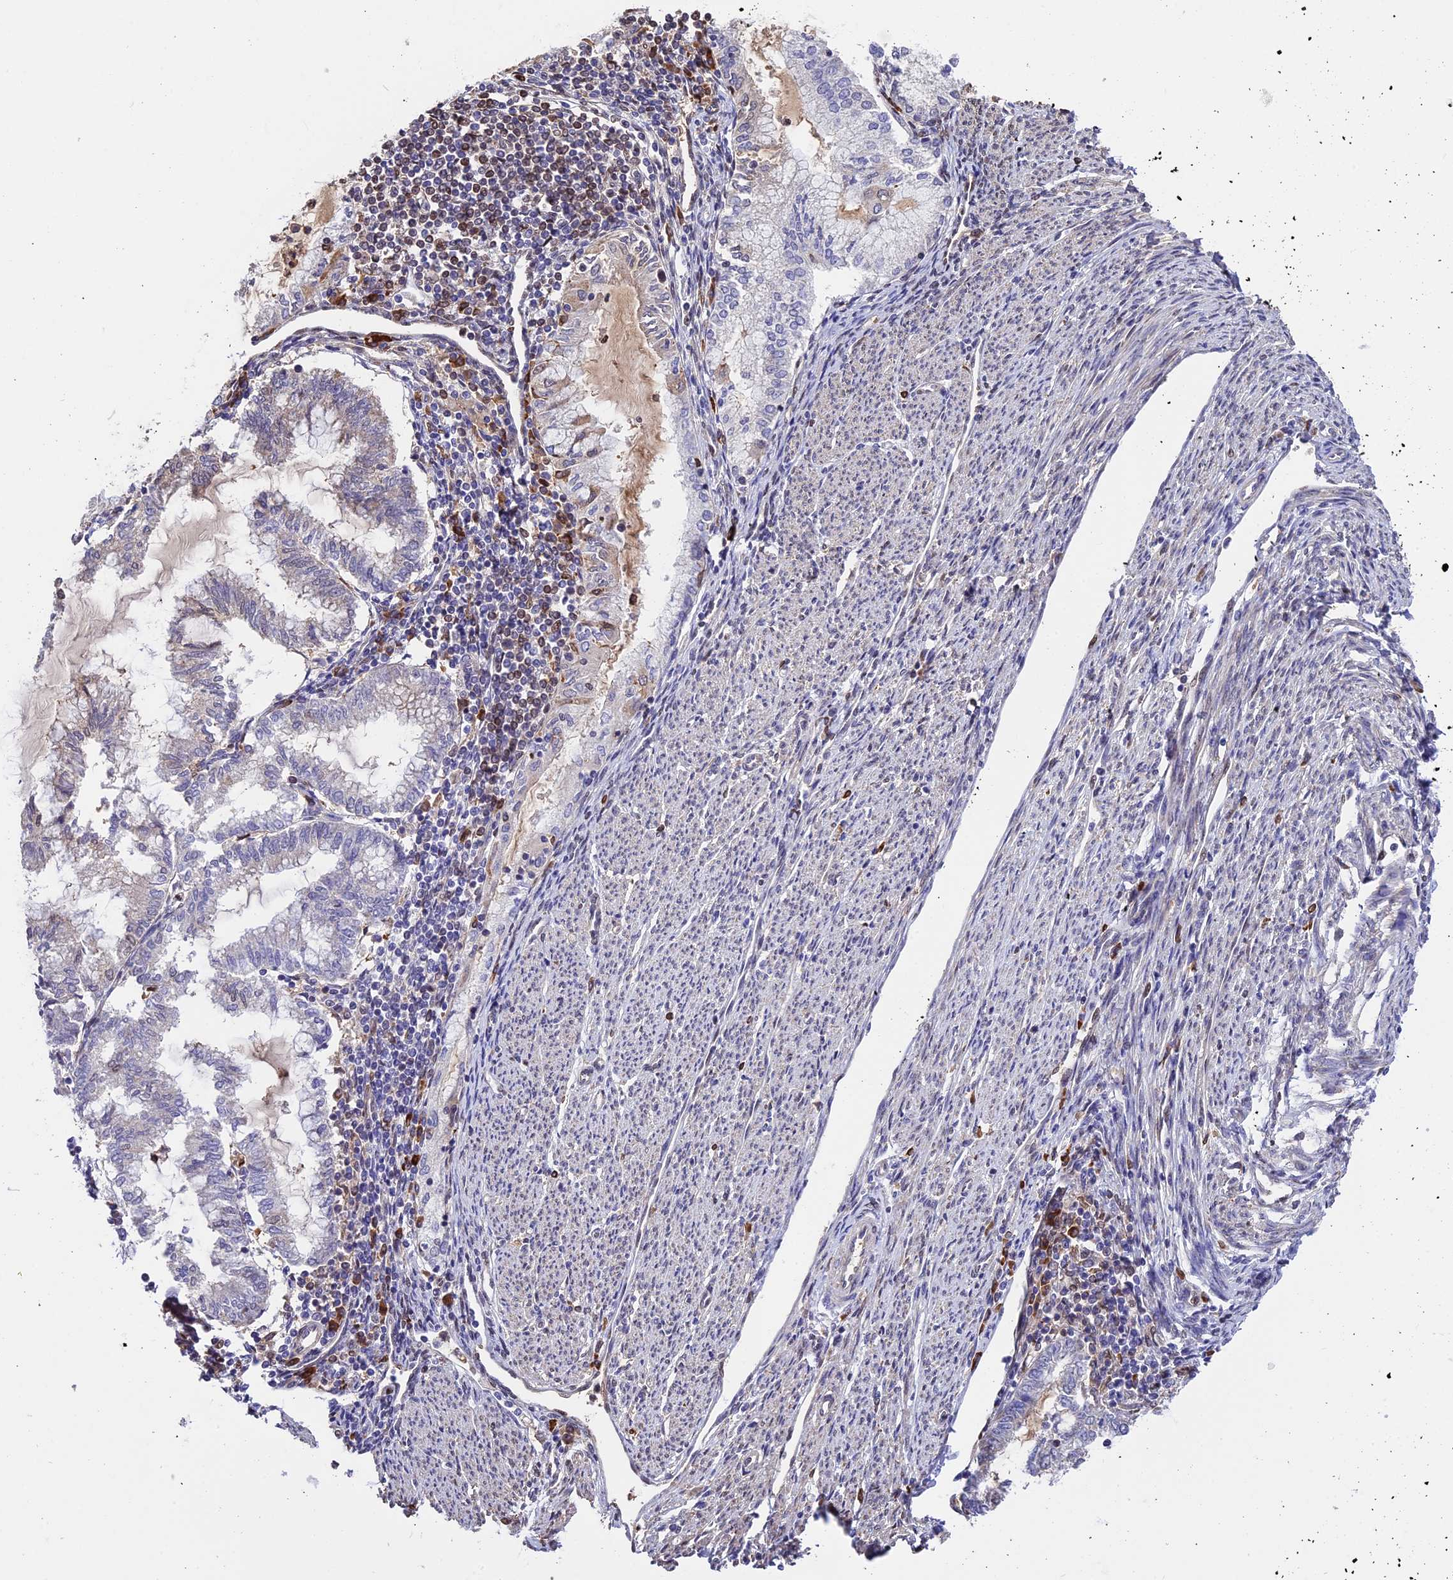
{"staining": {"intensity": "negative", "quantity": "none", "location": "none"}, "tissue": "endometrial cancer", "cell_type": "Tumor cells", "image_type": "cancer", "snomed": [{"axis": "morphology", "description": "Adenocarcinoma, NOS"}, {"axis": "topography", "description": "Endometrium"}], "caption": "IHC photomicrograph of endometrial cancer (adenocarcinoma) stained for a protein (brown), which exhibits no positivity in tumor cells.", "gene": "HERPUD1", "patient": {"sex": "female", "age": 79}}